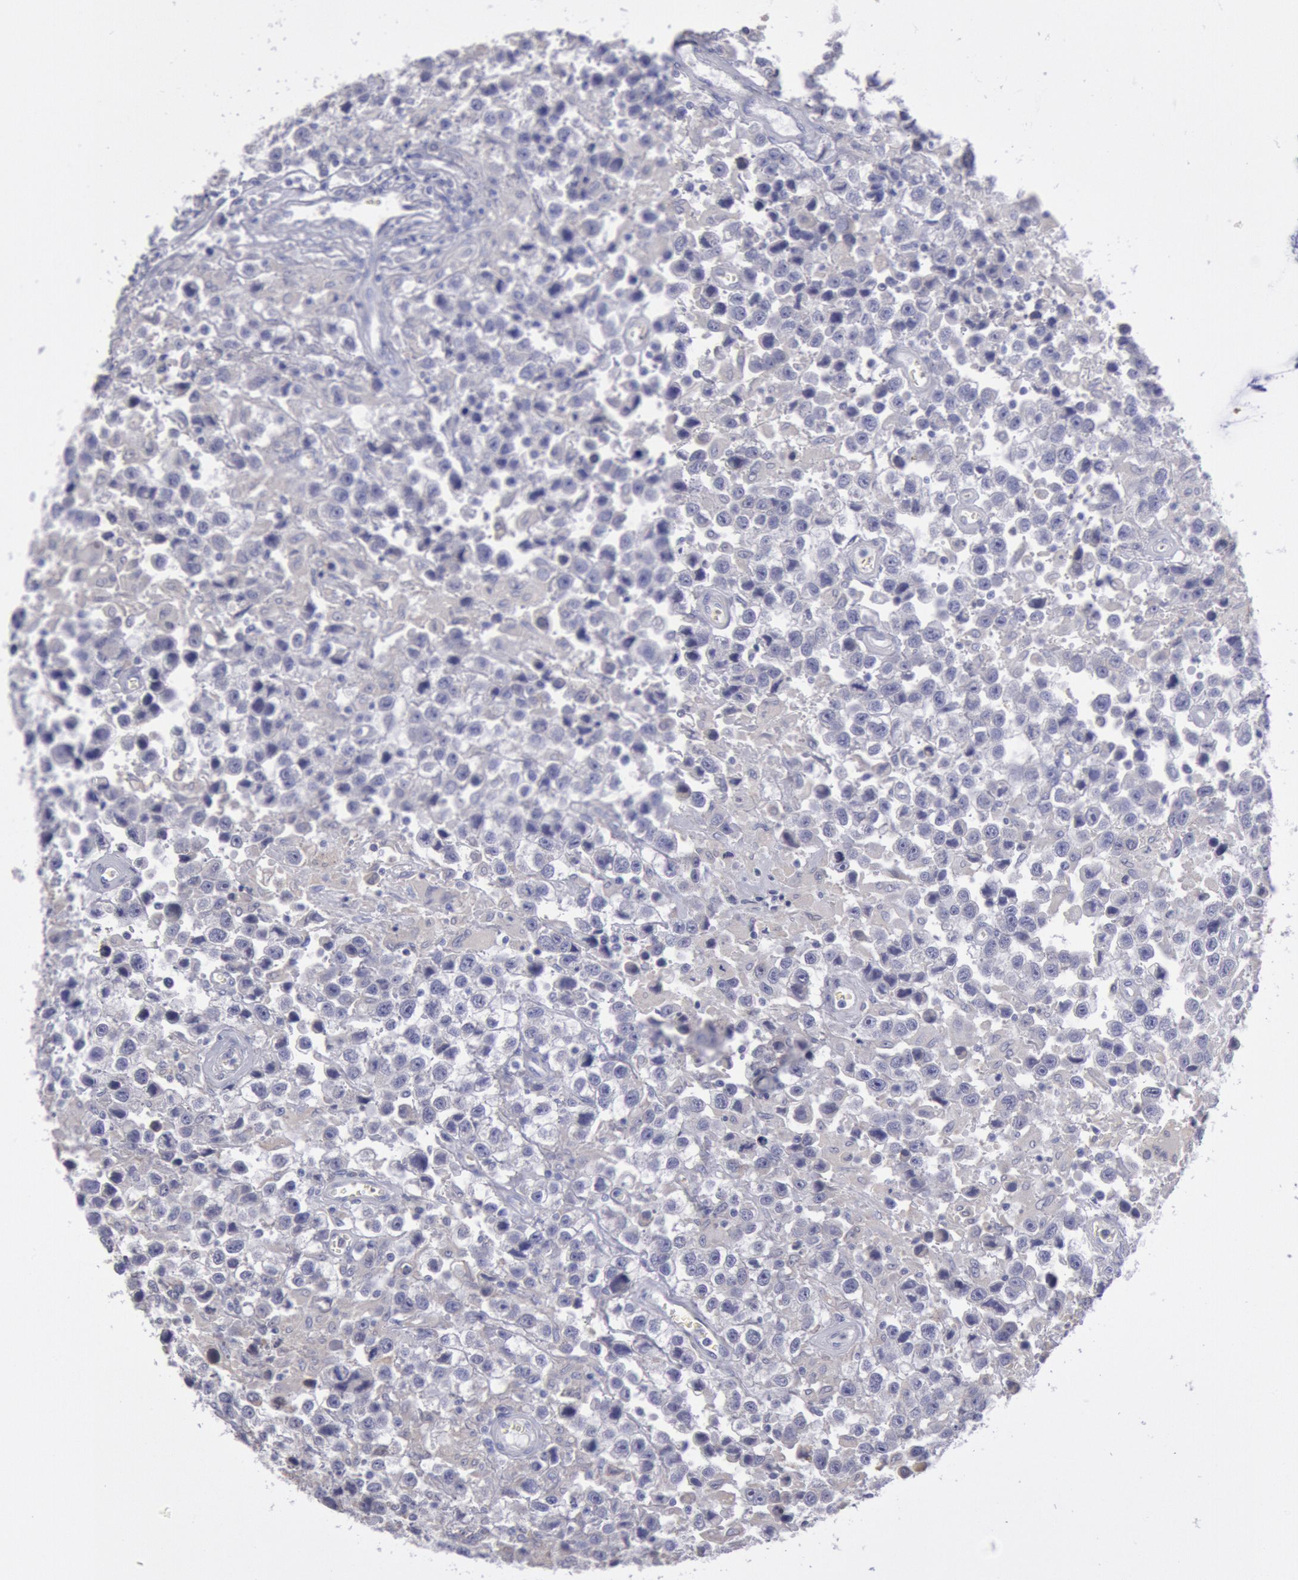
{"staining": {"intensity": "negative", "quantity": "none", "location": "none"}, "tissue": "testis cancer", "cell_type": "Tumor cells", "image_type": "cancer", "snomed": [{"axis": "morphology", "description": "Seminoma, NOS"}, {"axis": "topography", "description": "Testis"}], "caption": "A photomicrograph of testis seminoma stained for a protein exhibits no brown staining in tumor cells.", "gene": "MYH7", "patient": {"sex": "male", "age": 43}}